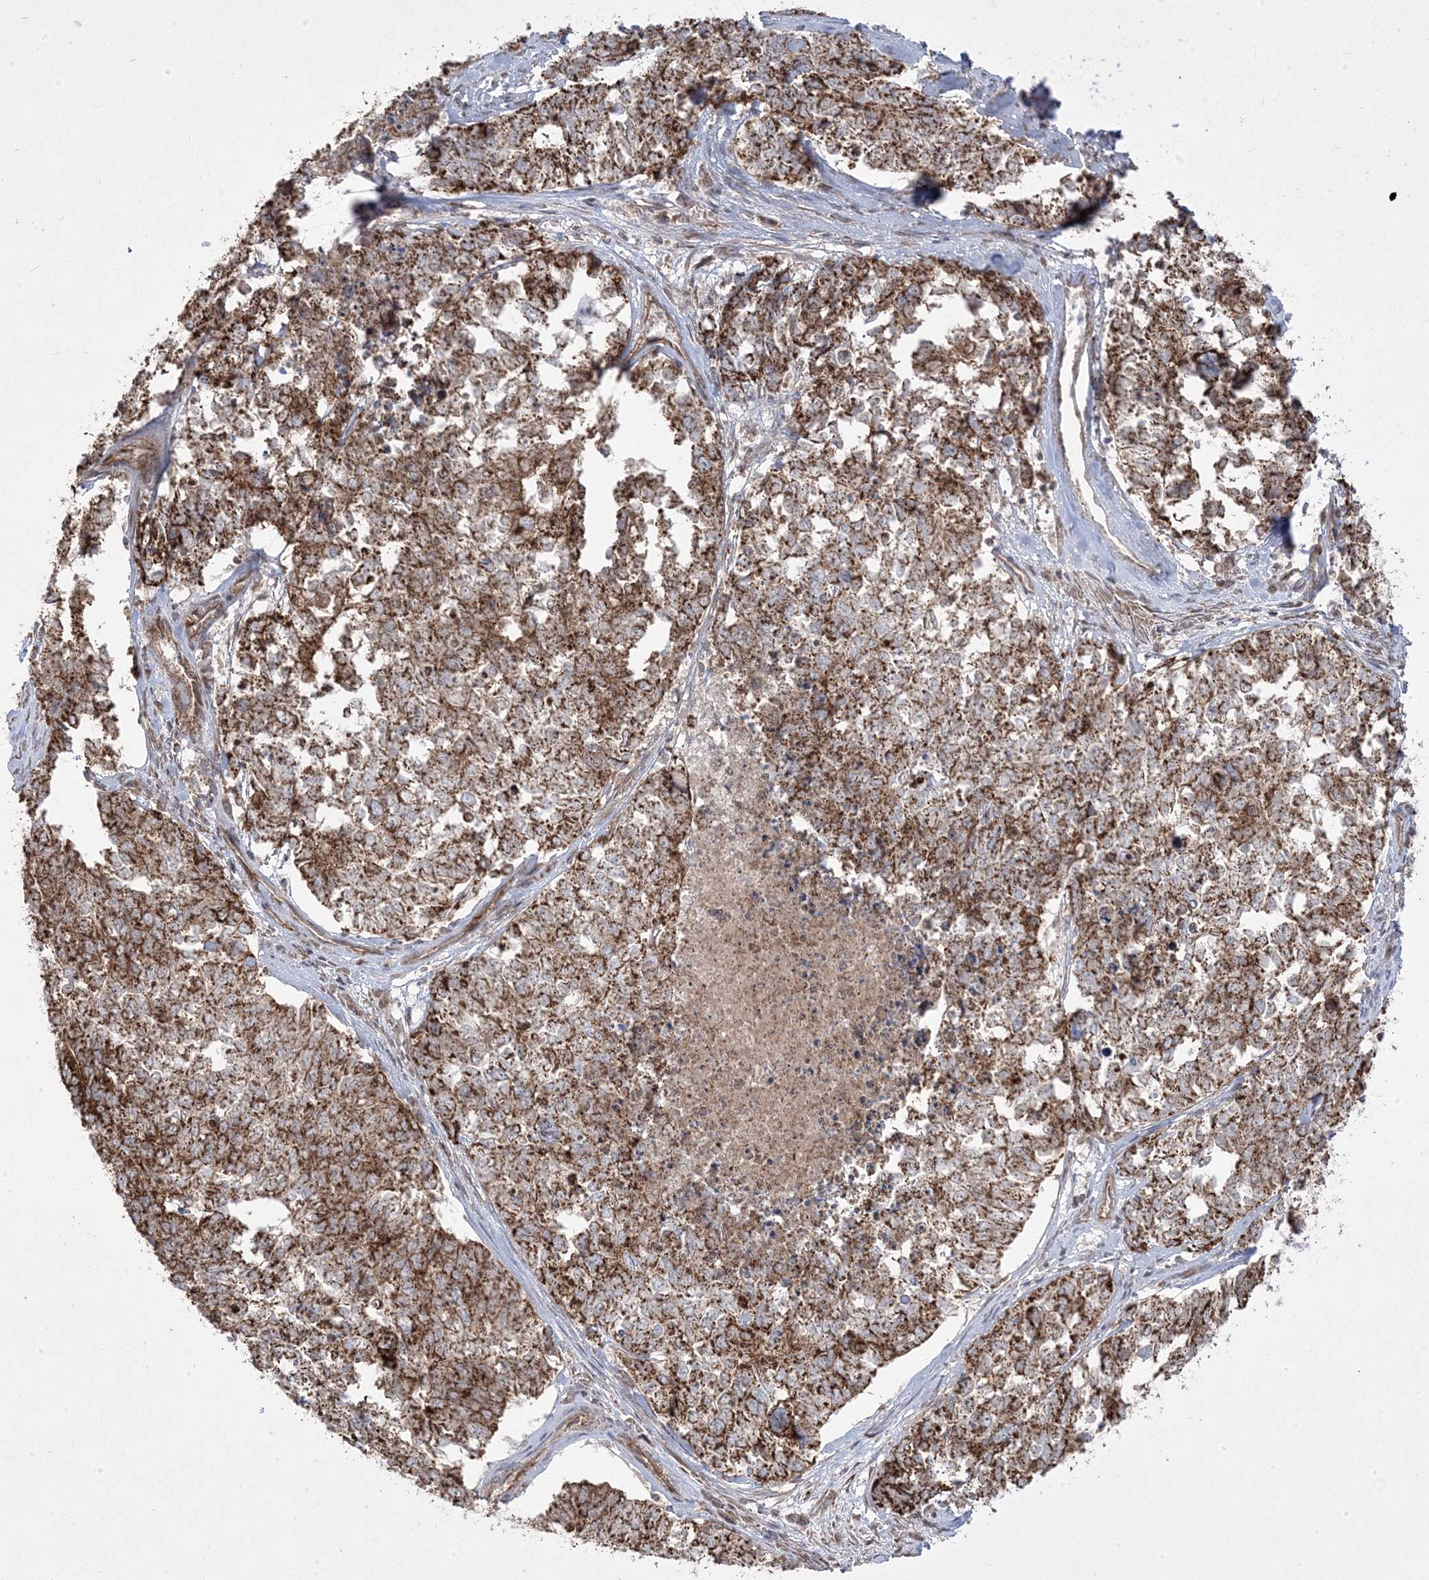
{"staining": {"intensity": "strong", "quantity": ">75%", "location": "cytoplasmic/membranous"}, "tissue": "cervical cancer", "cell_type": "Tumor cells", "image_type": "cancer", "snomed": [{"axis": "morphology", "description": "Squamous cell carcinoma, NOS"}, {"axis": "topography", "description": "Cervix"}], "caption": "Immunohistochemistry (IHC) micrograph of neoplastic tissue: cervical squamous cell carcinoma stained using immunohistochemistry (IHC) reveals high levels of strong protein expression localized specifically in the cytoplasmic/membranous of tumor cells, appearing as a cytoplasmic/membranous brown color.", "gene": "CLUAP1", "patient": {"sex": "female", "age": 63}}